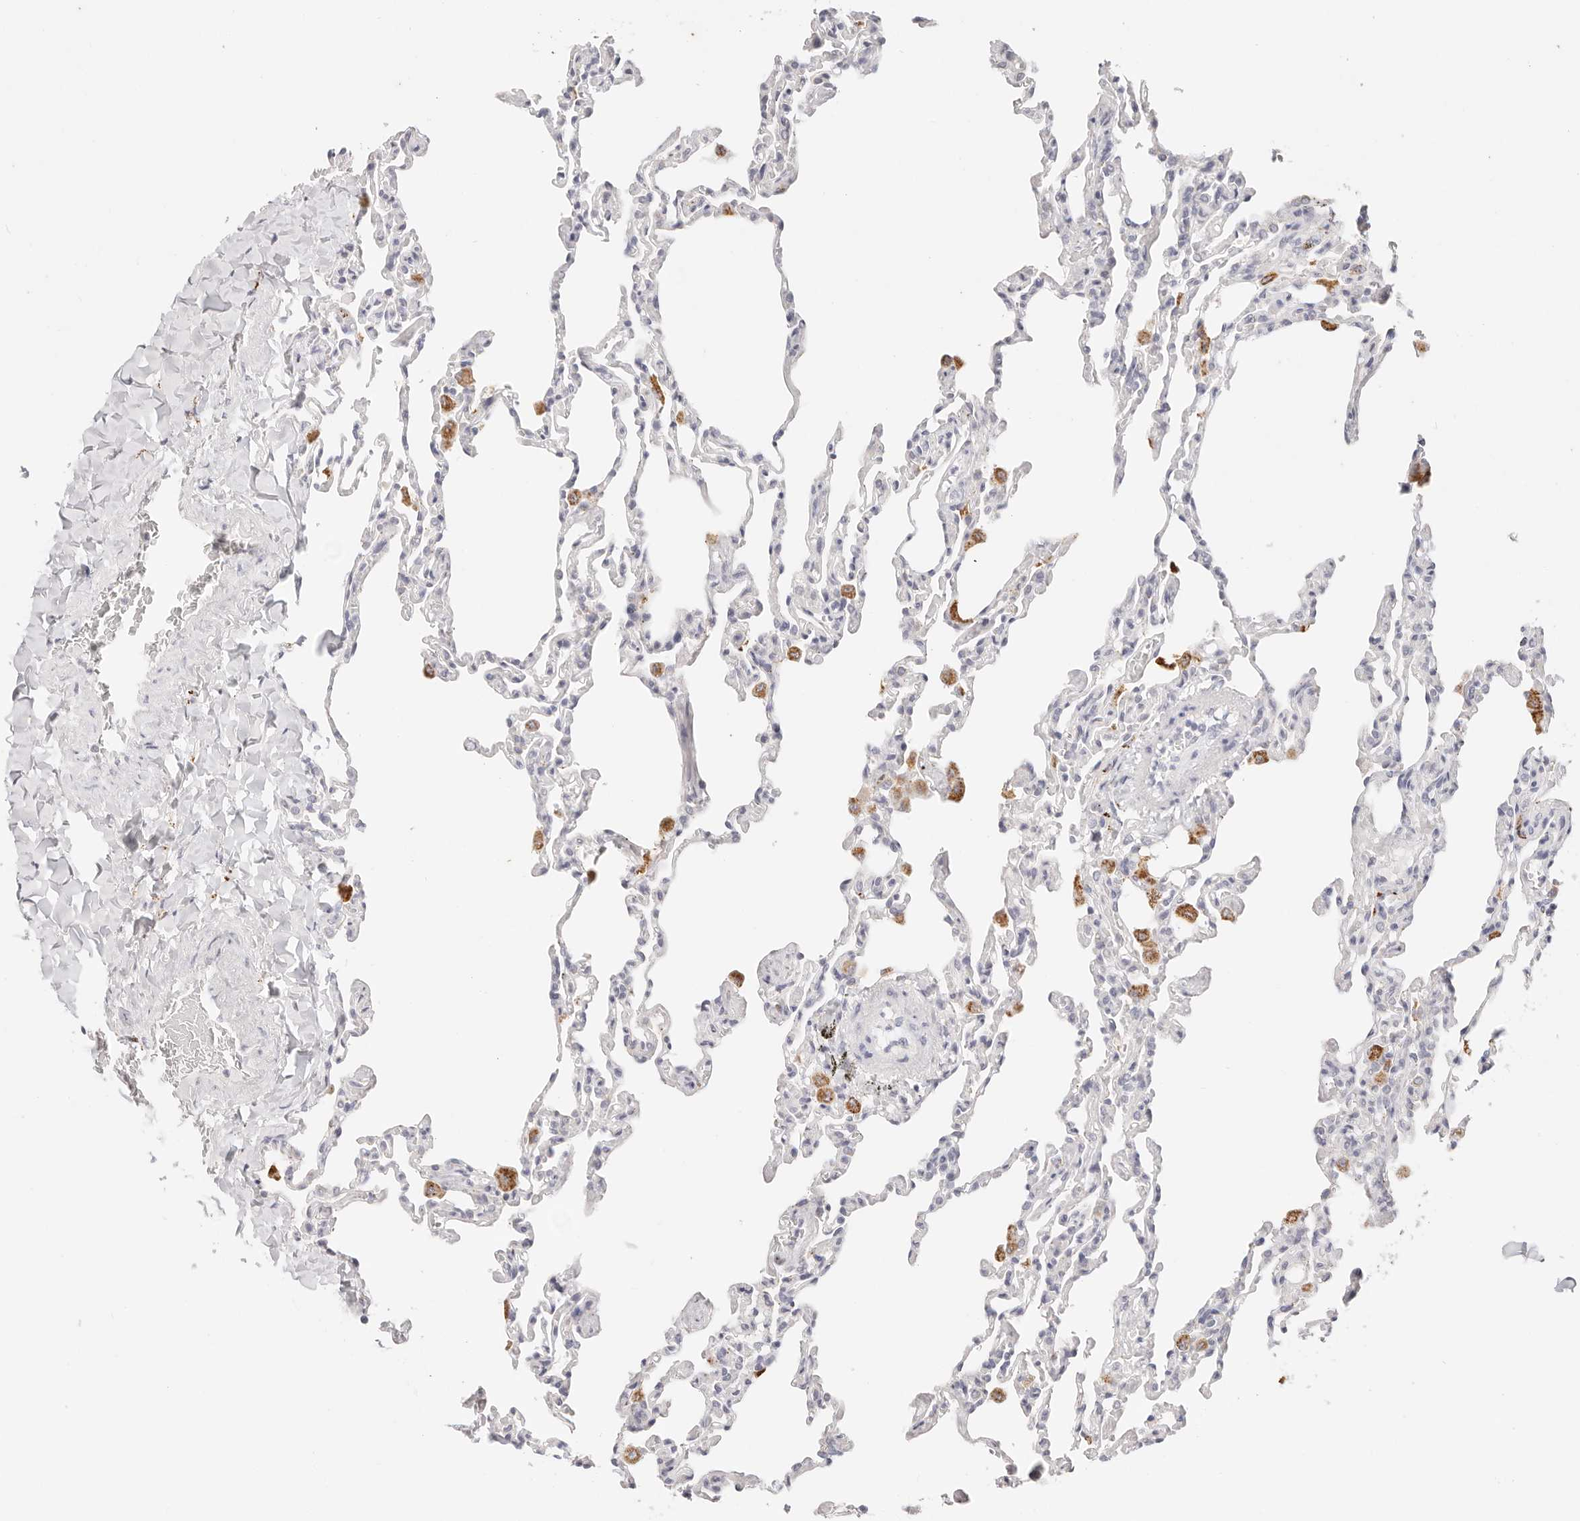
{"staining": {"intensity": "negative", "quantity": "none", "location": "none"}, "tissue": "lung", "cell_type": "Alveolar cells", "image_type": "normal", "snomed": [{"axis": "morphology", "description": "Normal tissue, NOS"}, {"axis": "topography", "description": "Lung"}], "caption": "Lung stained for a protein using IHC reveals no positivity alveolar cells.", "gene": "STKLD1", "patient": {"sex": "male", "age": 20}}